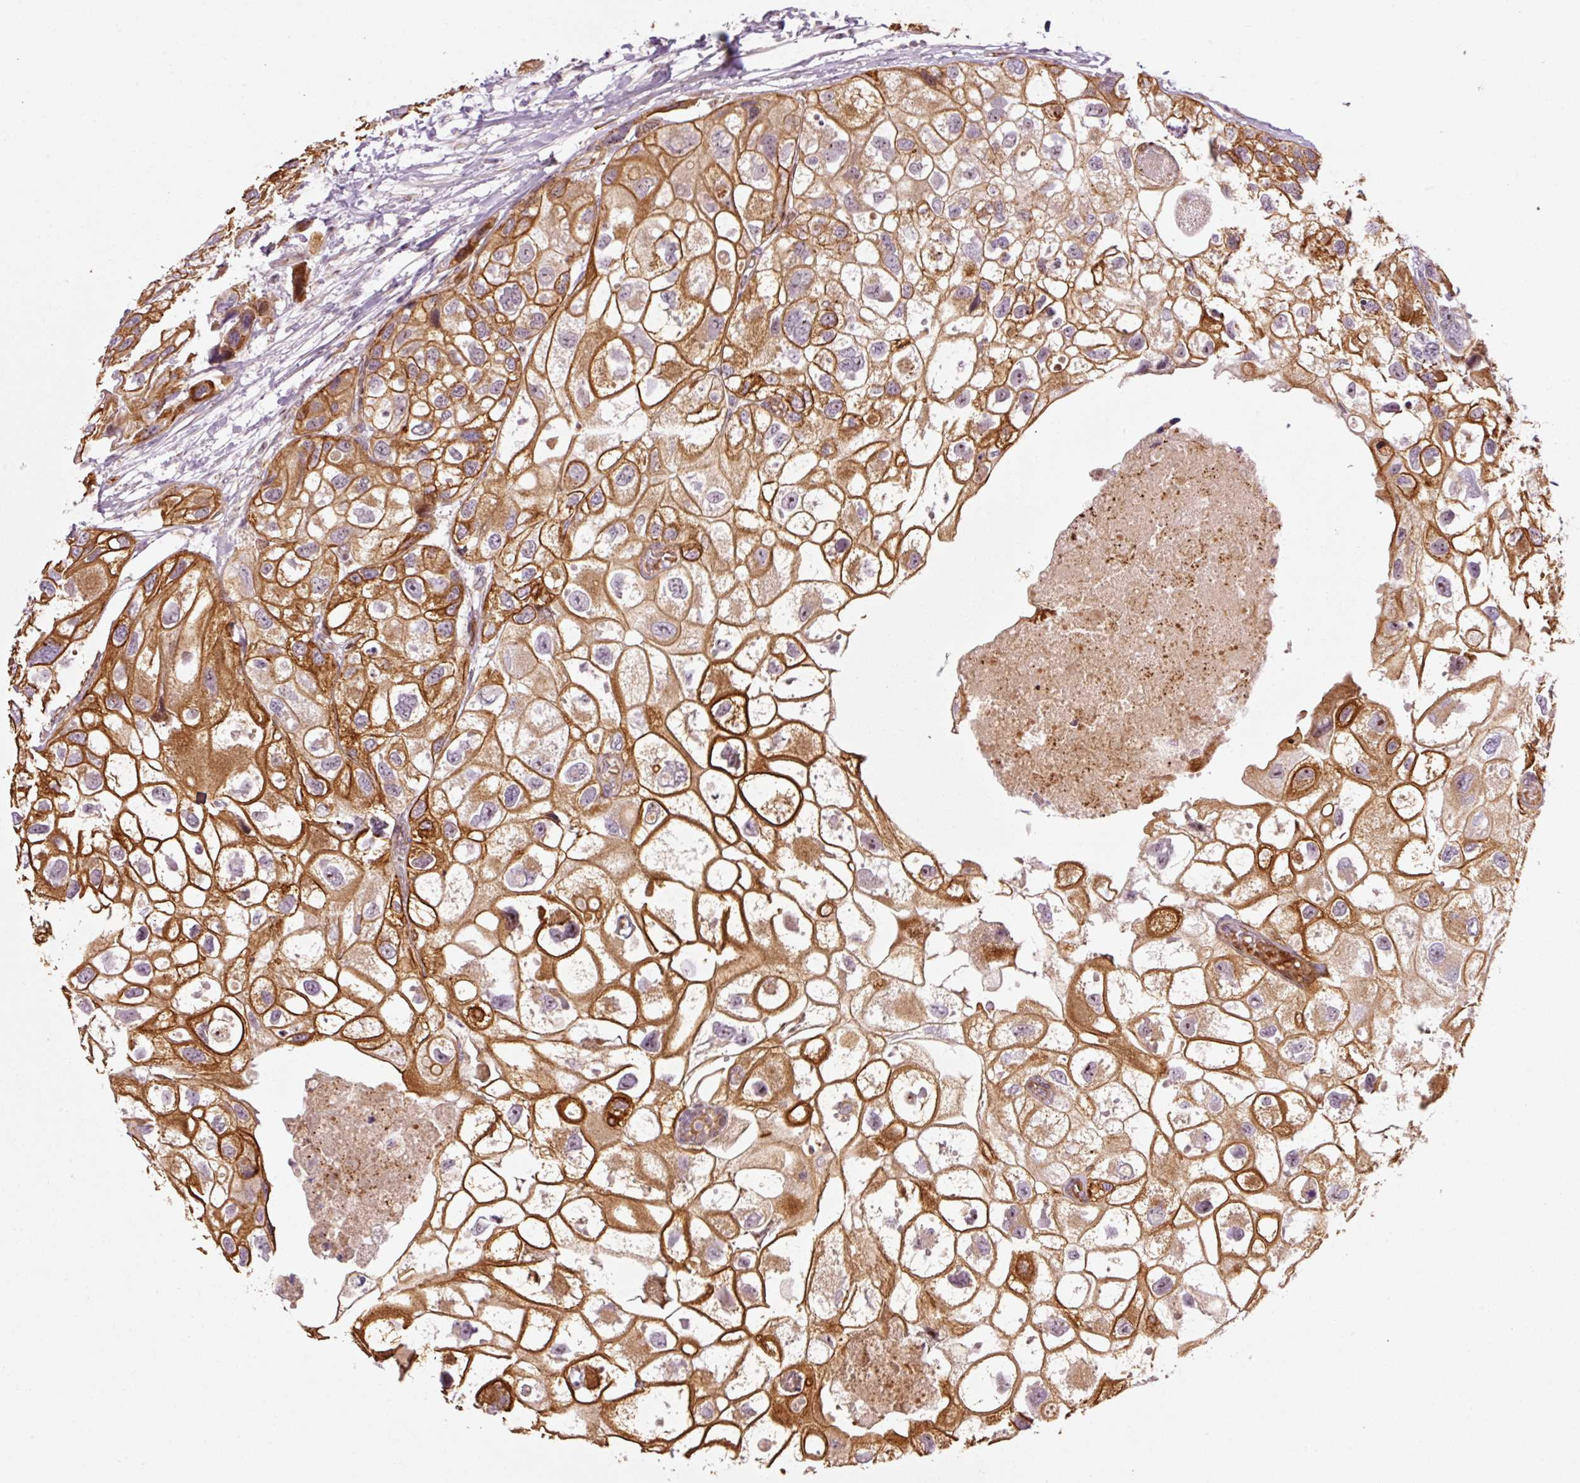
{"staining": {"intensity": "strong", "quantity": ">75%", "location": "cytoplasmic/membranous"}, "tissue": "urothelial cancer", "cell_type": "Tumor cells", "image_type": "cancer", "snomed": [{"axis": "morphology", "description": "Urothelial carcinoma, High grade"}, {"axis": "topography", "description": "Urinary bladder"}], "caption": "Urothelial cancer stained with a brown dye demonstrates strong cytoplasmic/membranous positive staining in about >75% of tumor cells.", "gene": "ANKRD20A1", "patient": {"sex": "female", "age": 64}}